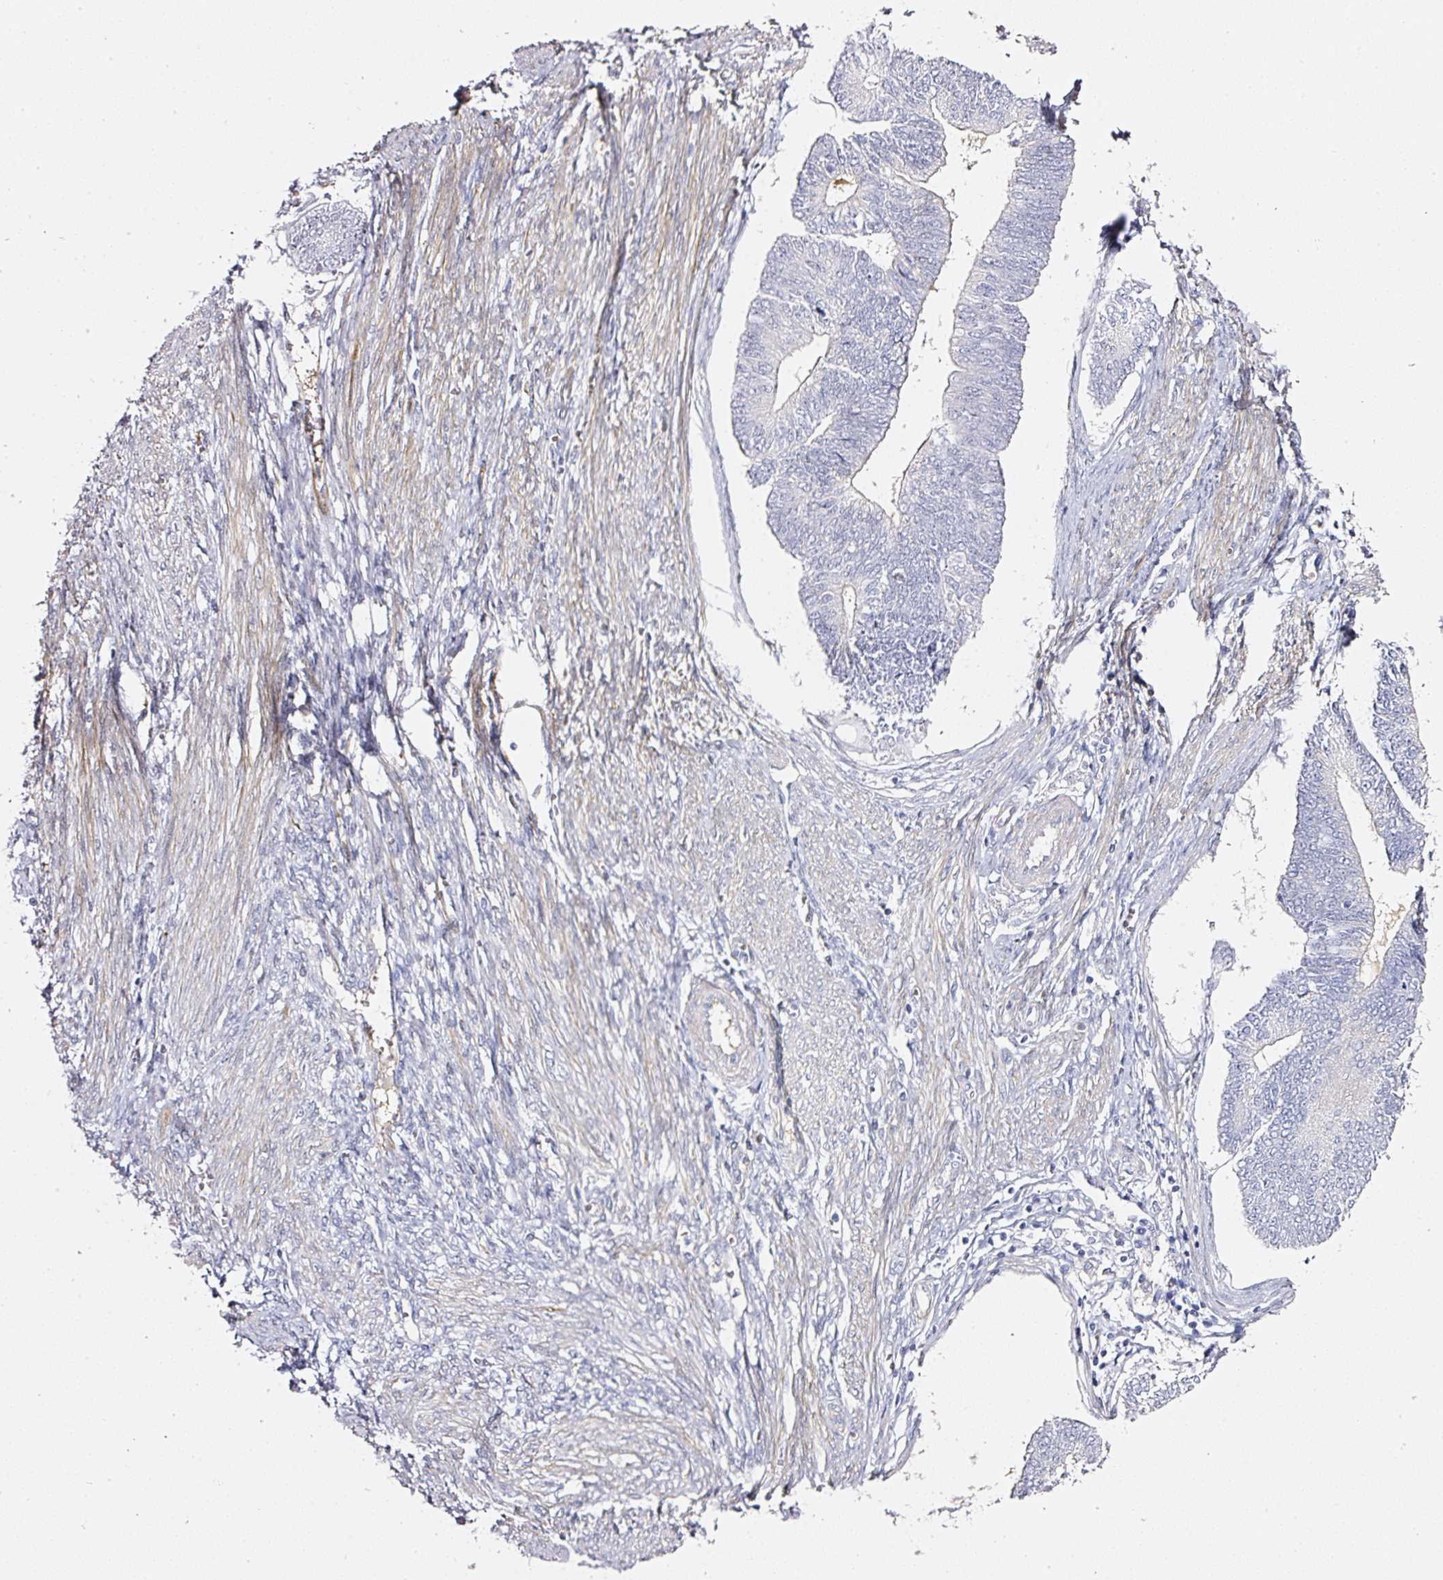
{"staining": {"intensity": "negative", "quantity": "none", "location": "none"}, "tissue": "endometrial cancer", "cell_type": "Tumor cells", "image_type": "cancer", "snomed": [{"axis": "morphology", "description": "Adenocarcinoma, NOS"}, {"axis": "topography", "description": "Endometrium"}], "caption": "Immunohistochemical staining of human adenocarcinoma (endometrial) reveals no significant expression in tumor cells.", "gene": "TOGARAM1", "patient": {"sex": "female", "age": 68}}